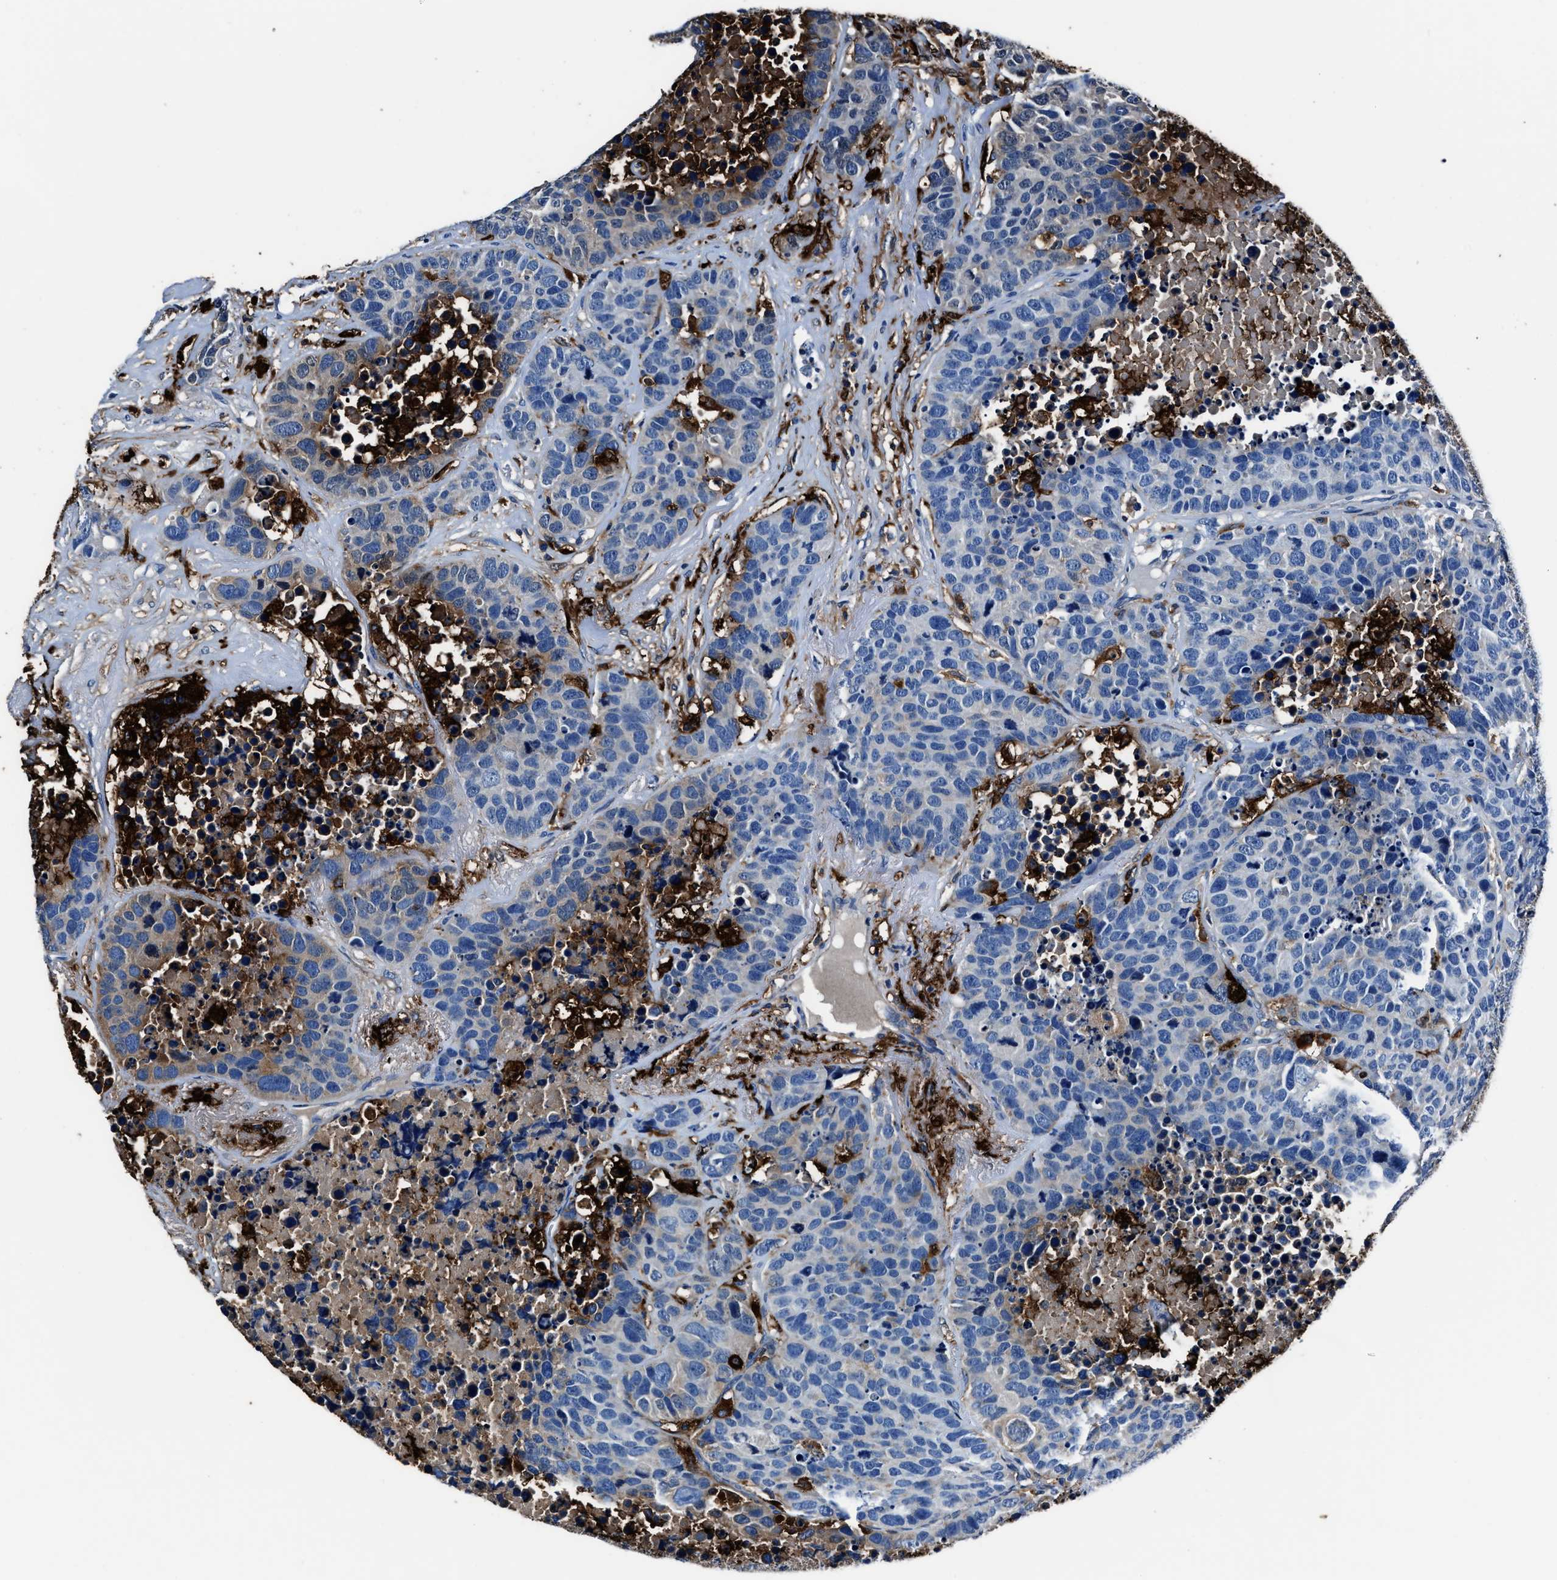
{"staining": {"intensity": "weak", "quantity": "<25%", "location": "cytoplasmic/membranous"}, "tissue": "carcinoid", "cell_type": "Tumor cells", "image_type": "cancer", "snomed": [{"axis": "morphology", "description": "Carcinoid, malignant, NOS"}, {"axis": "topography", "description": "Lung"}], "caption": "Photomicrograph shows no protein staining in tumor cells of carcinoid tissue.", "gene": "FTL", "patient": {"sex": "male", "age": 60}}